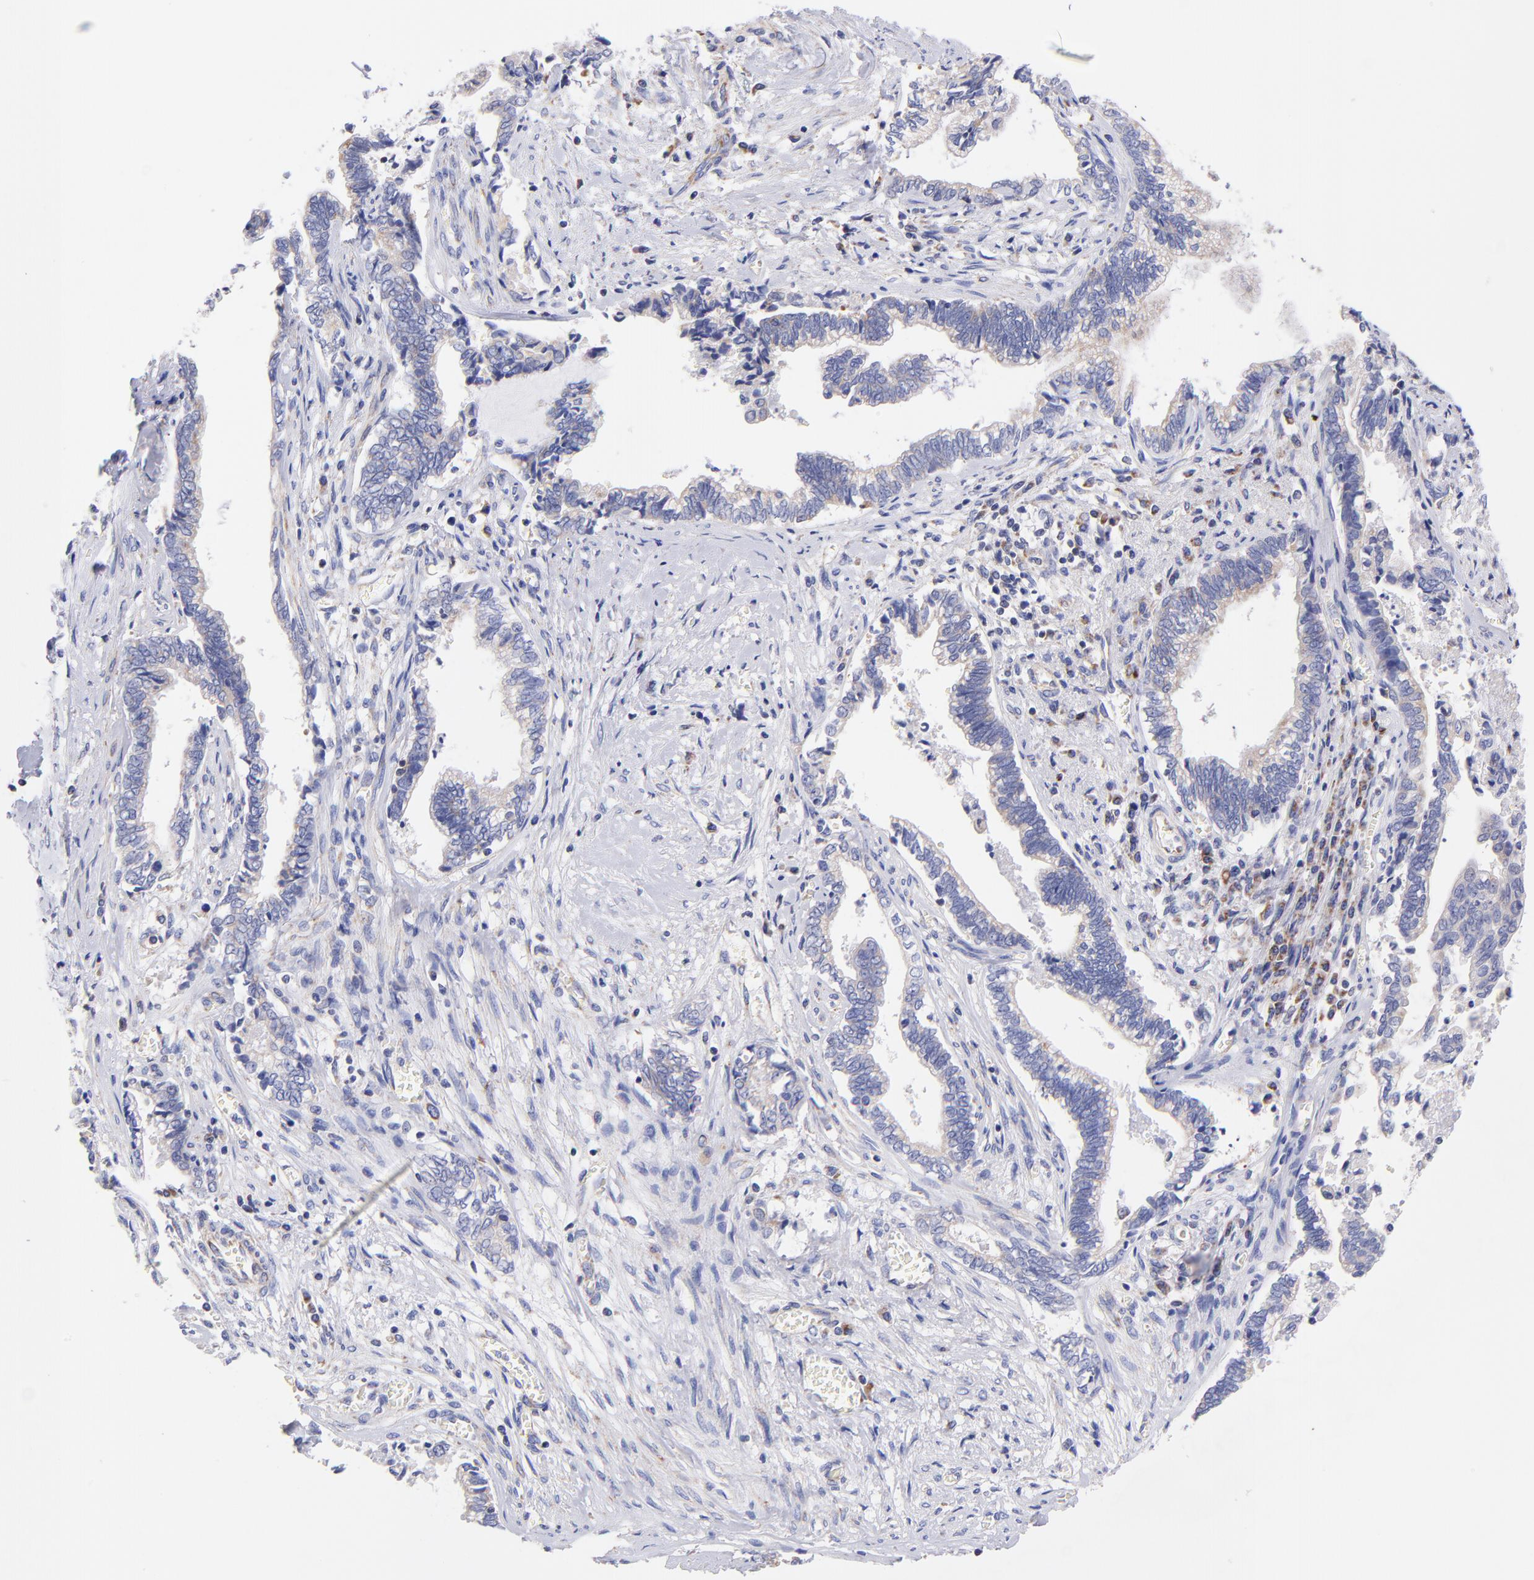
{"staining": {"intensity": "weak", "quantity": "25%-75%", "location": "cytoplasmic/membranous"}, "tissue": "liver cancer", "cell_type": "Tumor cells", "image_type": "cancer", "snomed": [{"axis": "morphology", "description": "Cholangiocarcinoma"}, {"axis": "topography", "description": "Liver"}], "caption": "Immunohistochemical staining of cholangiocarcinoma (liver) demonstrates low levels of weak cytoplasmic/membranous protein staining in about 25%-75% of tumor cells.", "gene": "NDUFB7", "patient": {"sex": "male", "age": 57}}